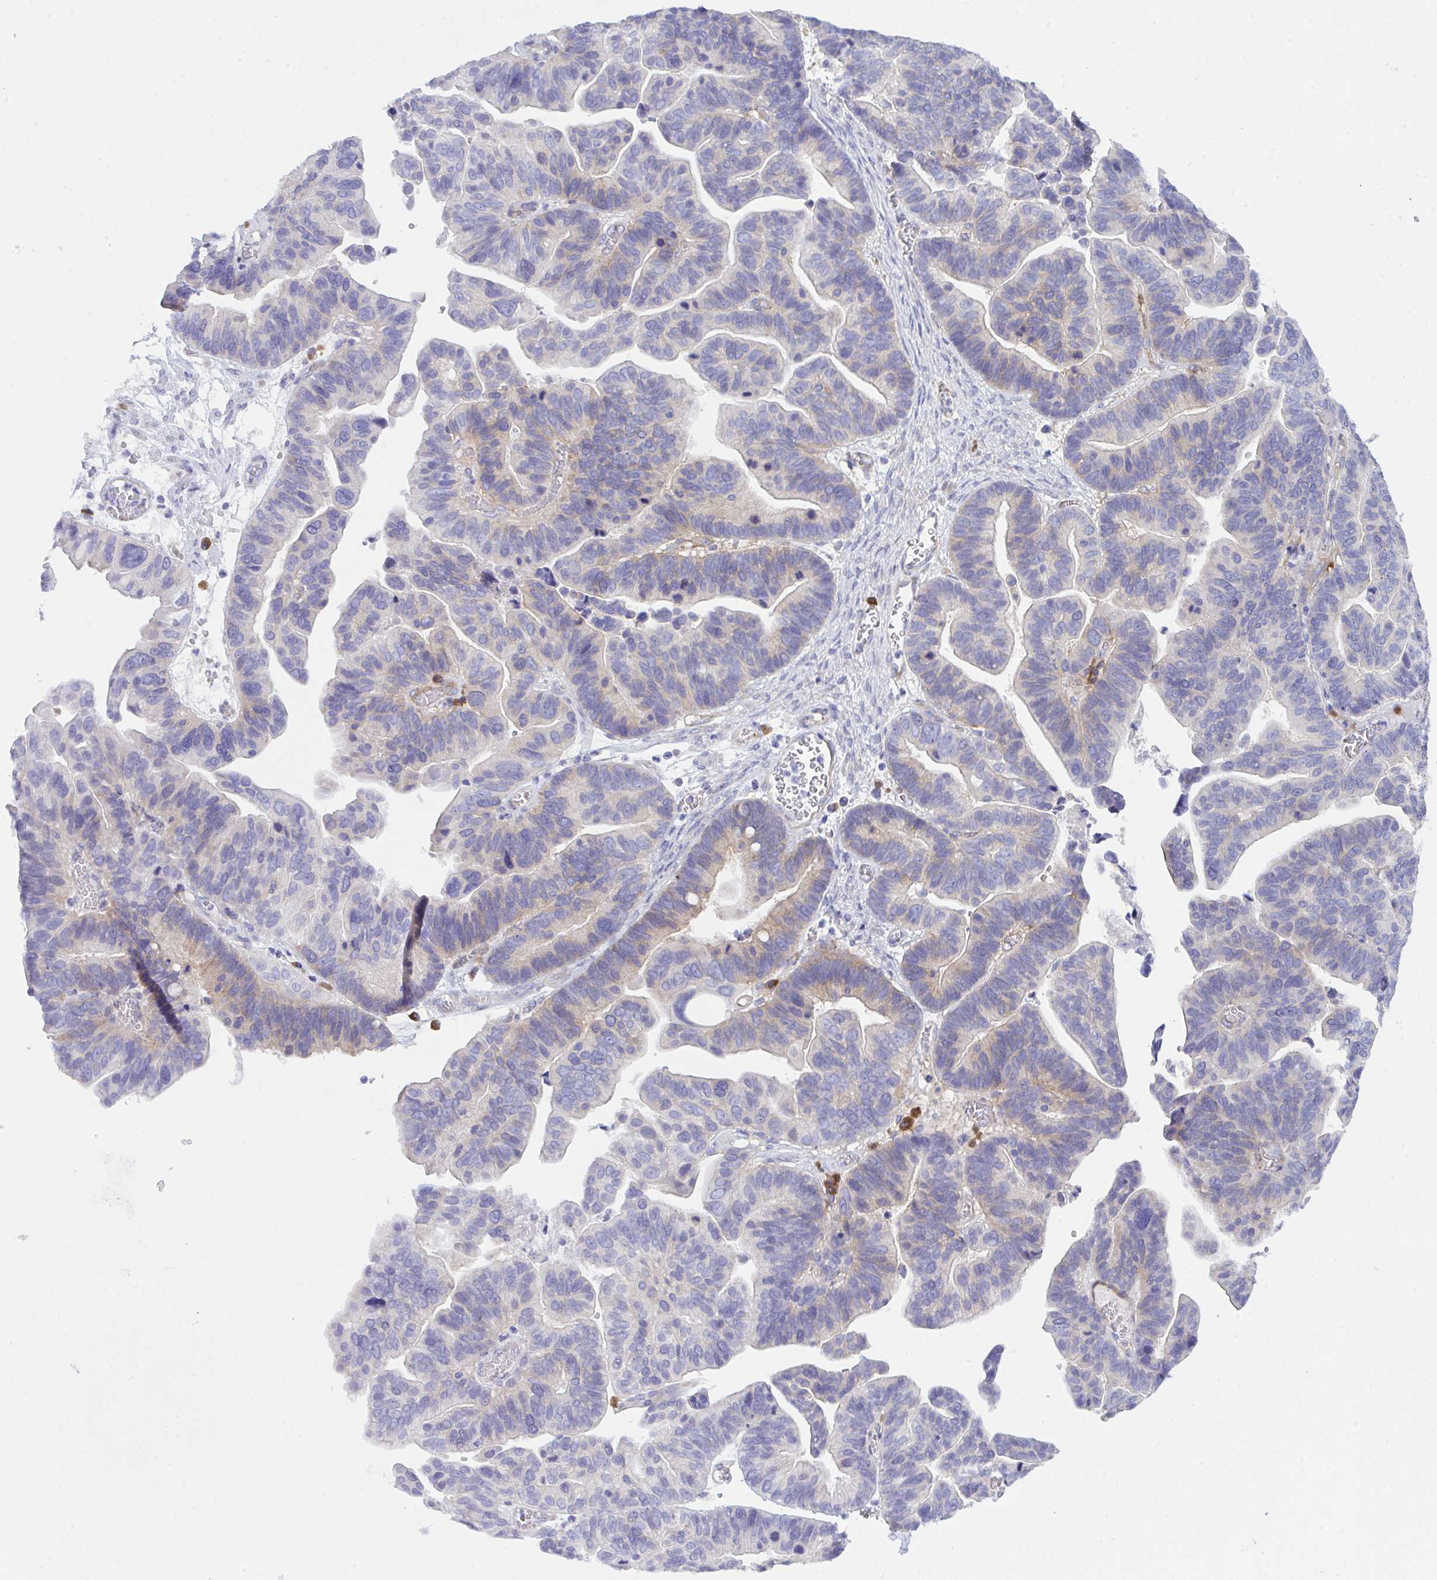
{"staining": {"intensity": "weak", "quantity": "<25%", "location": "cytoplasmic/membranous"}, "tissue": "ovarian cancer", "cell_type": "Tumor cells", "image_type": "cancer", "snomed": [{"axis": "morphology", "description": "Cystadenocarcinoma, serous, NOS"}, {"axis": "topography", "description": "Ovary"}], "caption": "IHC photomicrograph of serous cystadenocarcinoma (ovarian) stained for a protein (brown), which displays no expression in tumor cells.", "gene": "GAB1", "patient": {"sex": "female", "age": 56}}